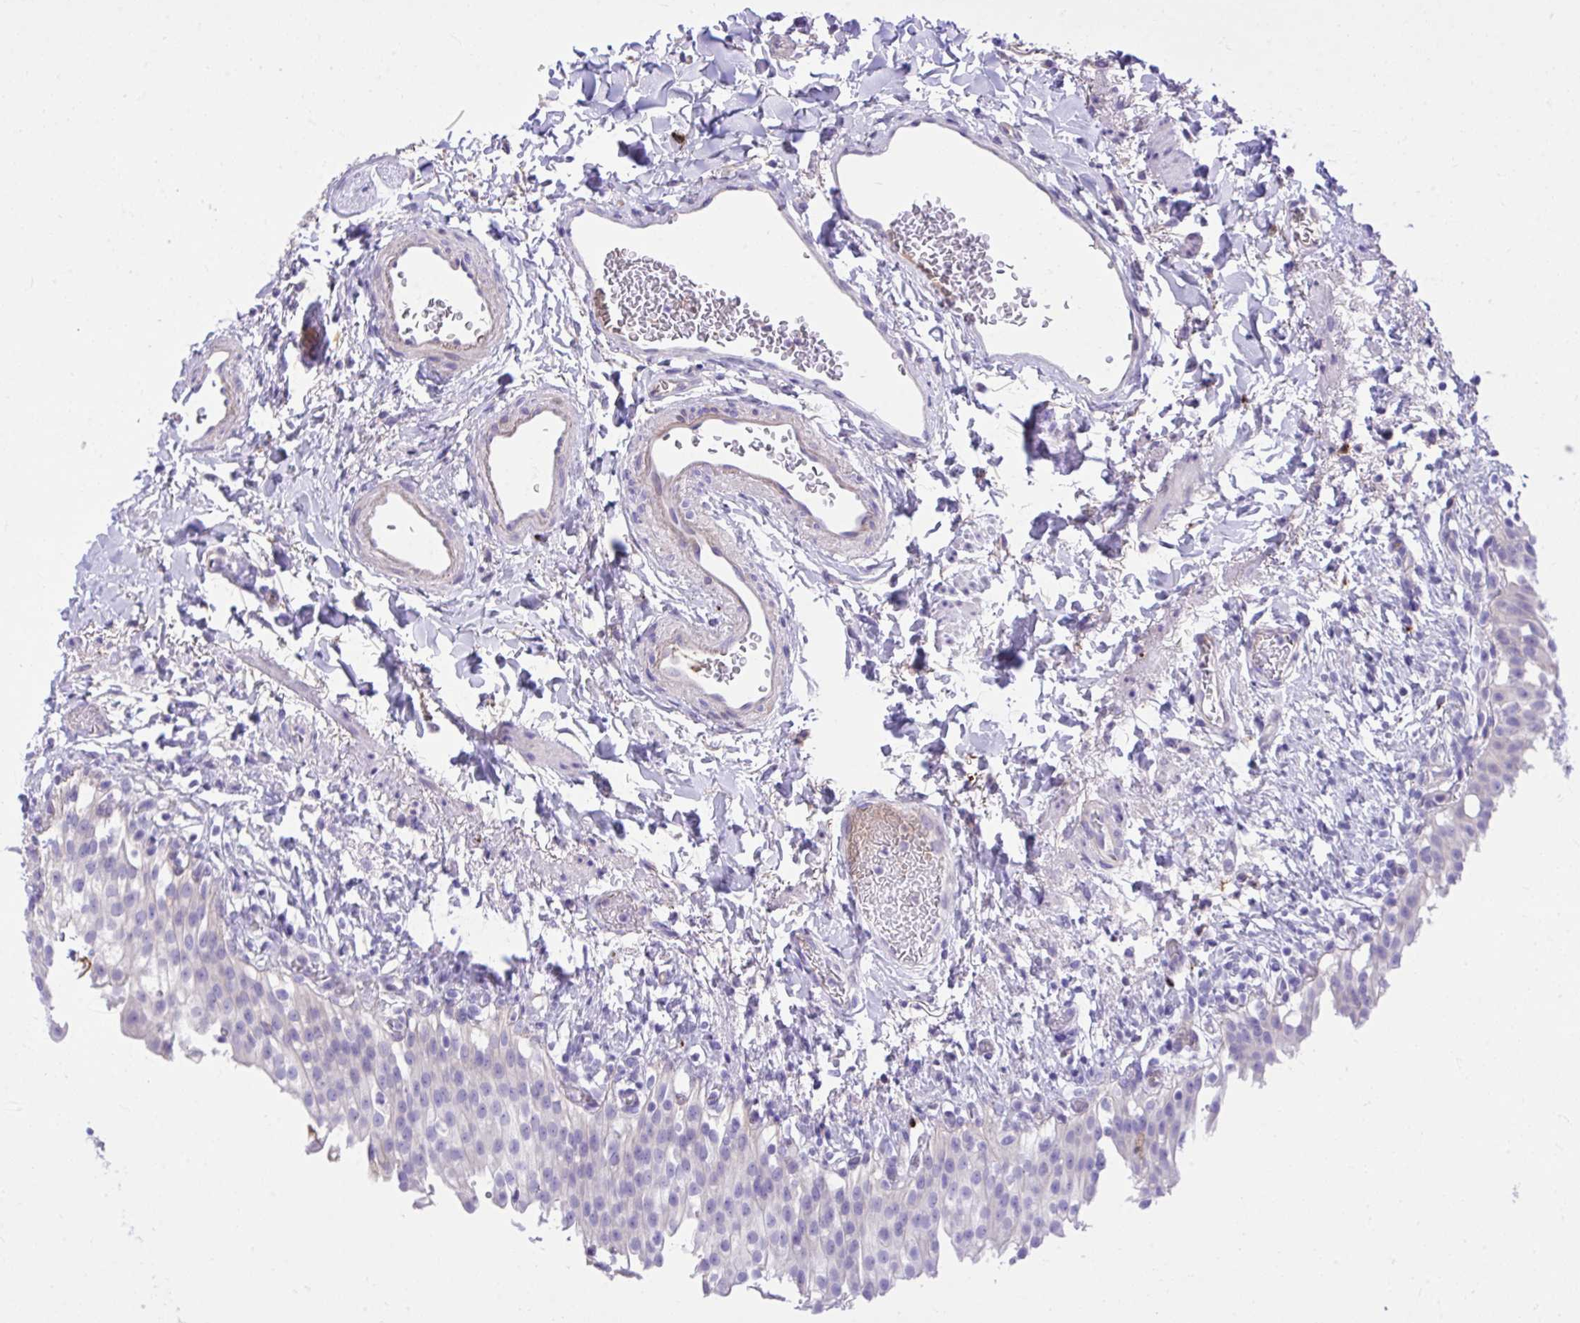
{"staining": {"intensity": "negative", "quantity": "none", "location": "none"}, "tissue": "urinary bladder", "cell_type": "Urothelial cells", "image_type": "normal", "snomed": [{"axis": "morphology", "description": "Normal tissue, NOS"}, {"axis": "topography", "description": "Urinary bladder"}, {"axis": "topography", "description": "Peripheral nerve tissue"}], "caption": "The histopathology image shows no staining of urothelial cells in normal urinary bladder. (Brightfield microscopy of DAB immunohistochemistry at high magnification).", "gene": "HRG", "patient": {"sex": "female", "age": 60}}